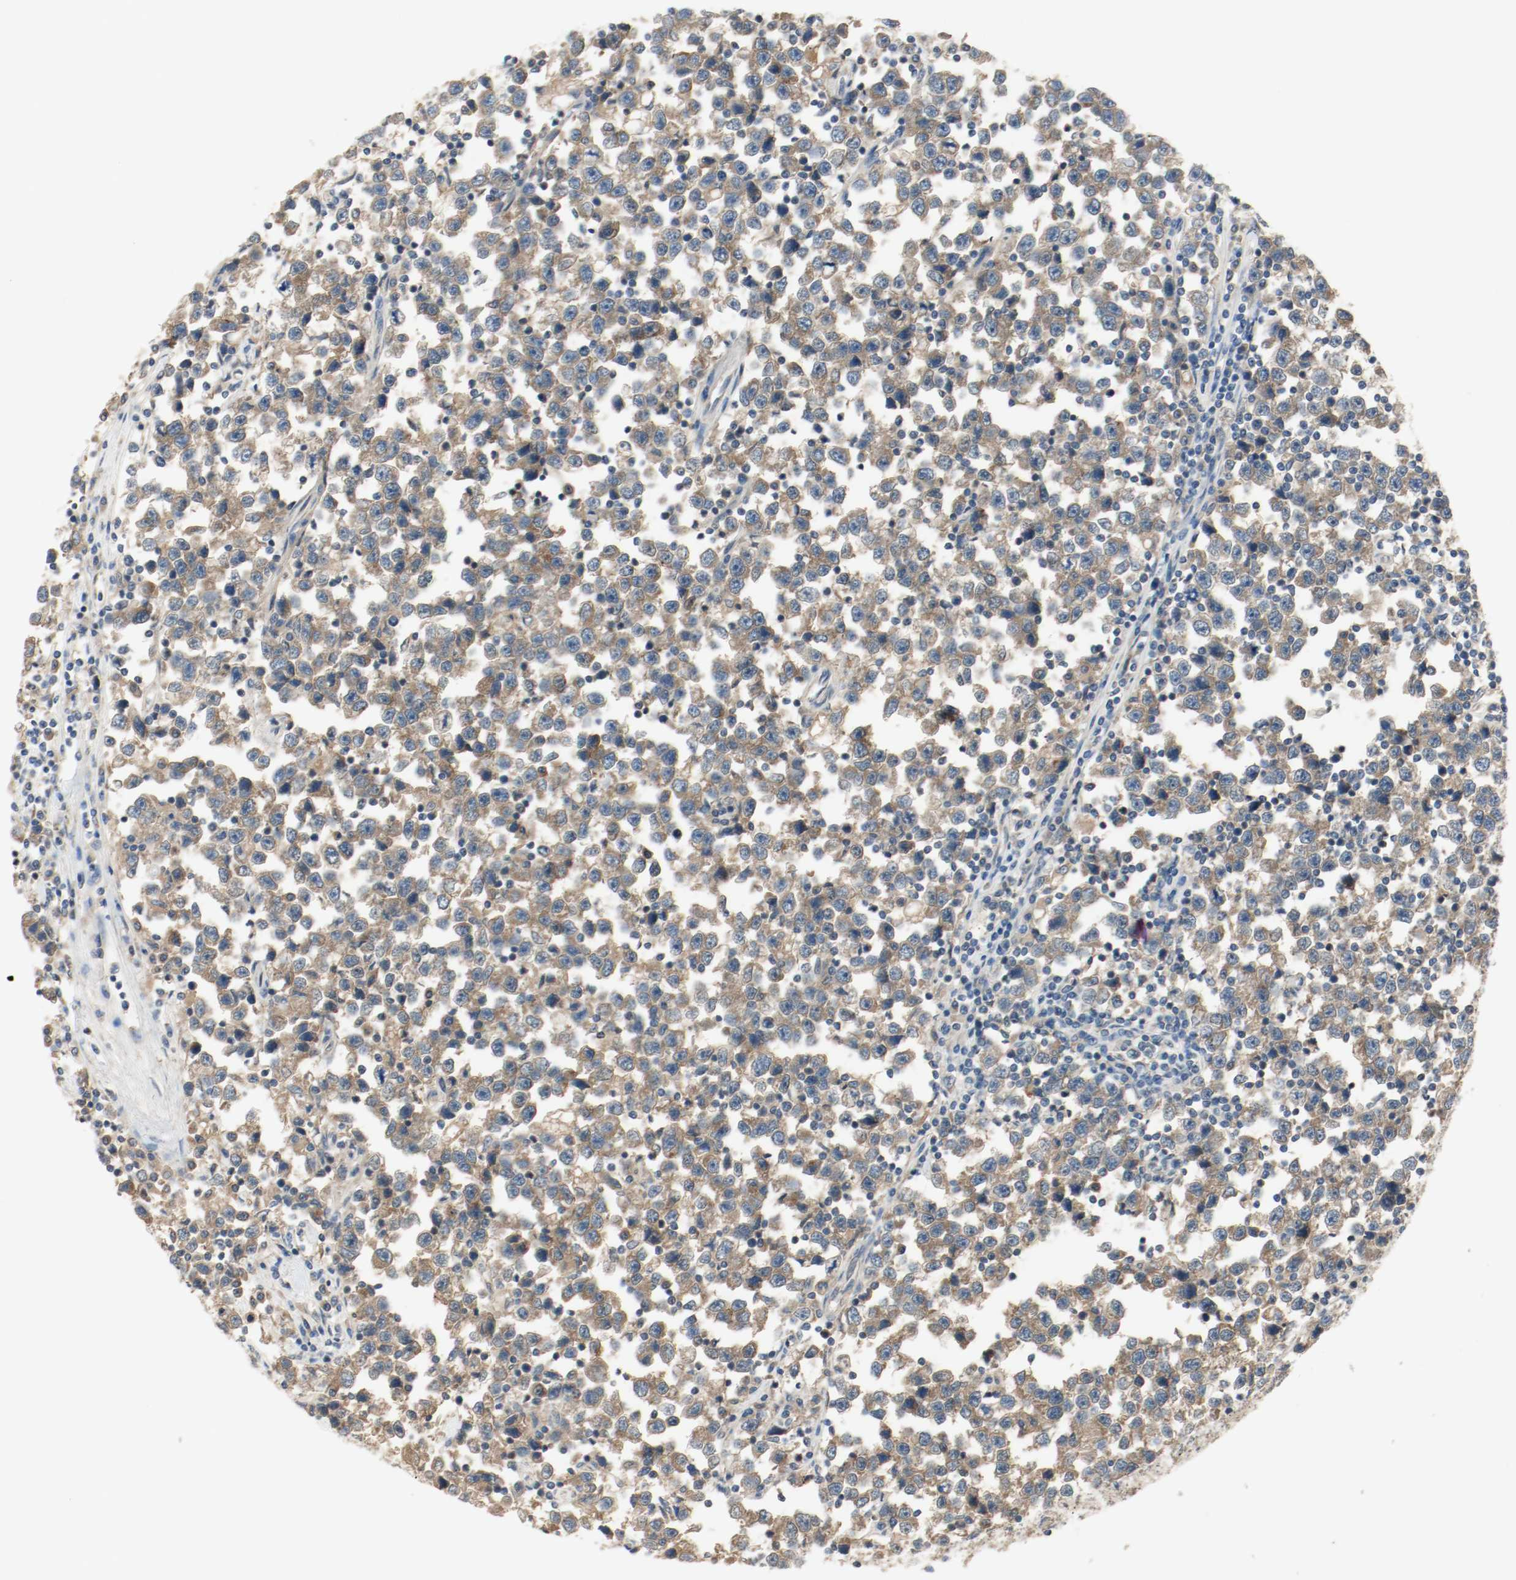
{"staining": {"intensity": "moderate", "quantity": ">75%", "location": "cytoplasmic/membranous"}, "tissue": "testis cancer", "cell_type": "Tumor cells", "image_type": "cancer", "snomed": [{"axis": "morphology", "description": "Seminoma, NOS"}, {"axis": "topography", "description": "Testis"}], "caption": "Testis cancer (seminoma) stained for a protein (brown) displays moderate cytoplasmic/membranous positive staining in approximately >75% of tumor cells.", "gene": "MELTF", "patient": {"sex": "male", "age": 43}}